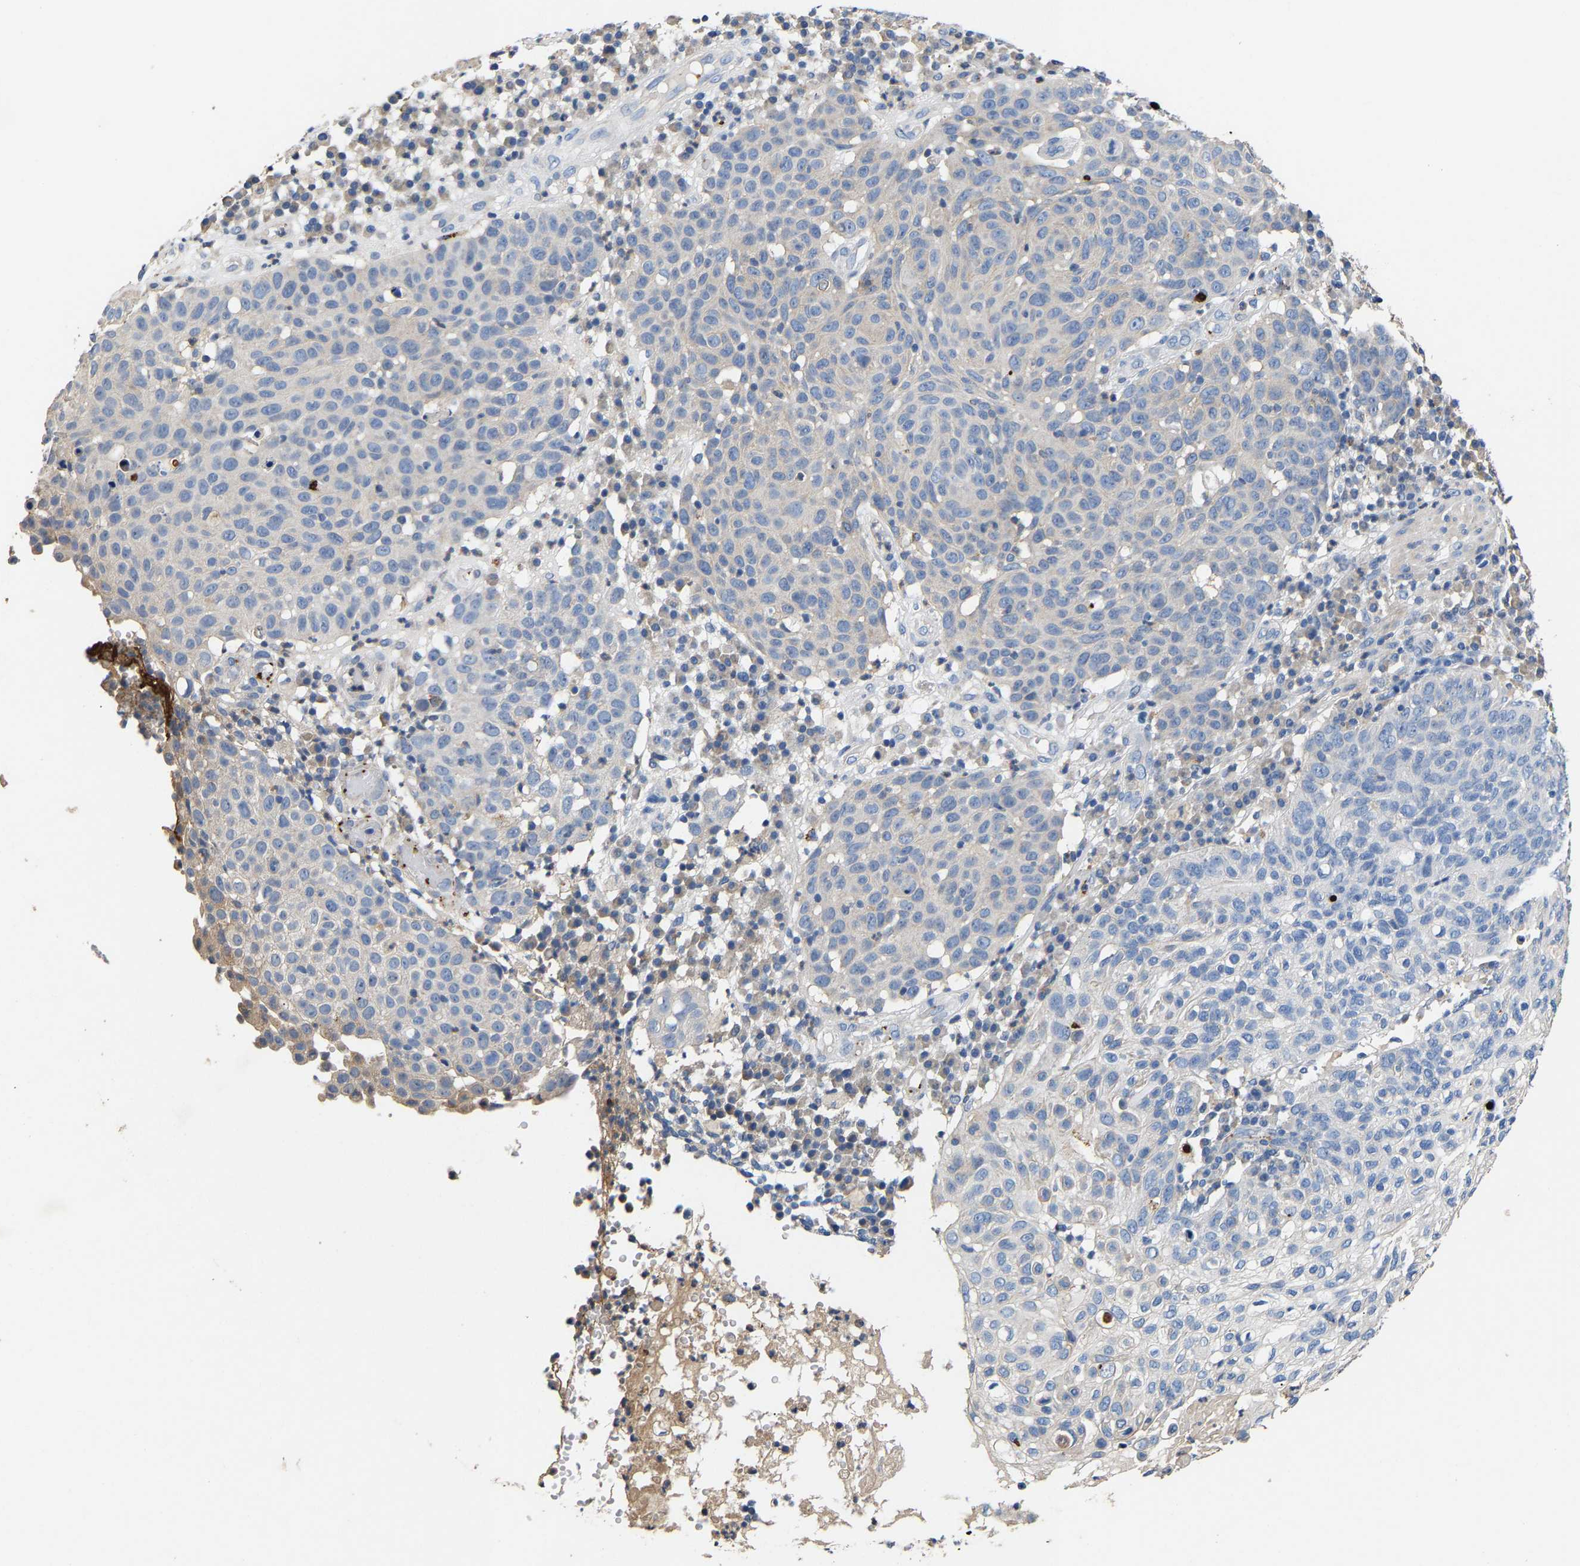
{"staining": {"intensity": "negative", "quantity": "none", "location": "none"}, "tissue": "skin cancer", "cell_type": "Tumor cells", "image_type": "cancer", "snomed": [{"axis": "morphology", "description": "Squamous cell carcinoma in situ, NOS"}, {"axis": "morphology", "description": "Squamous cell carcinoma, NOS"}, {"axis": "topography", "description": "Skin"}], "caption": "Micrograph shows no protein expression in tumor cells of skin cancer tissue.", "gene": "CCDC171", "patient": {"sex": "male", "age": 93}}